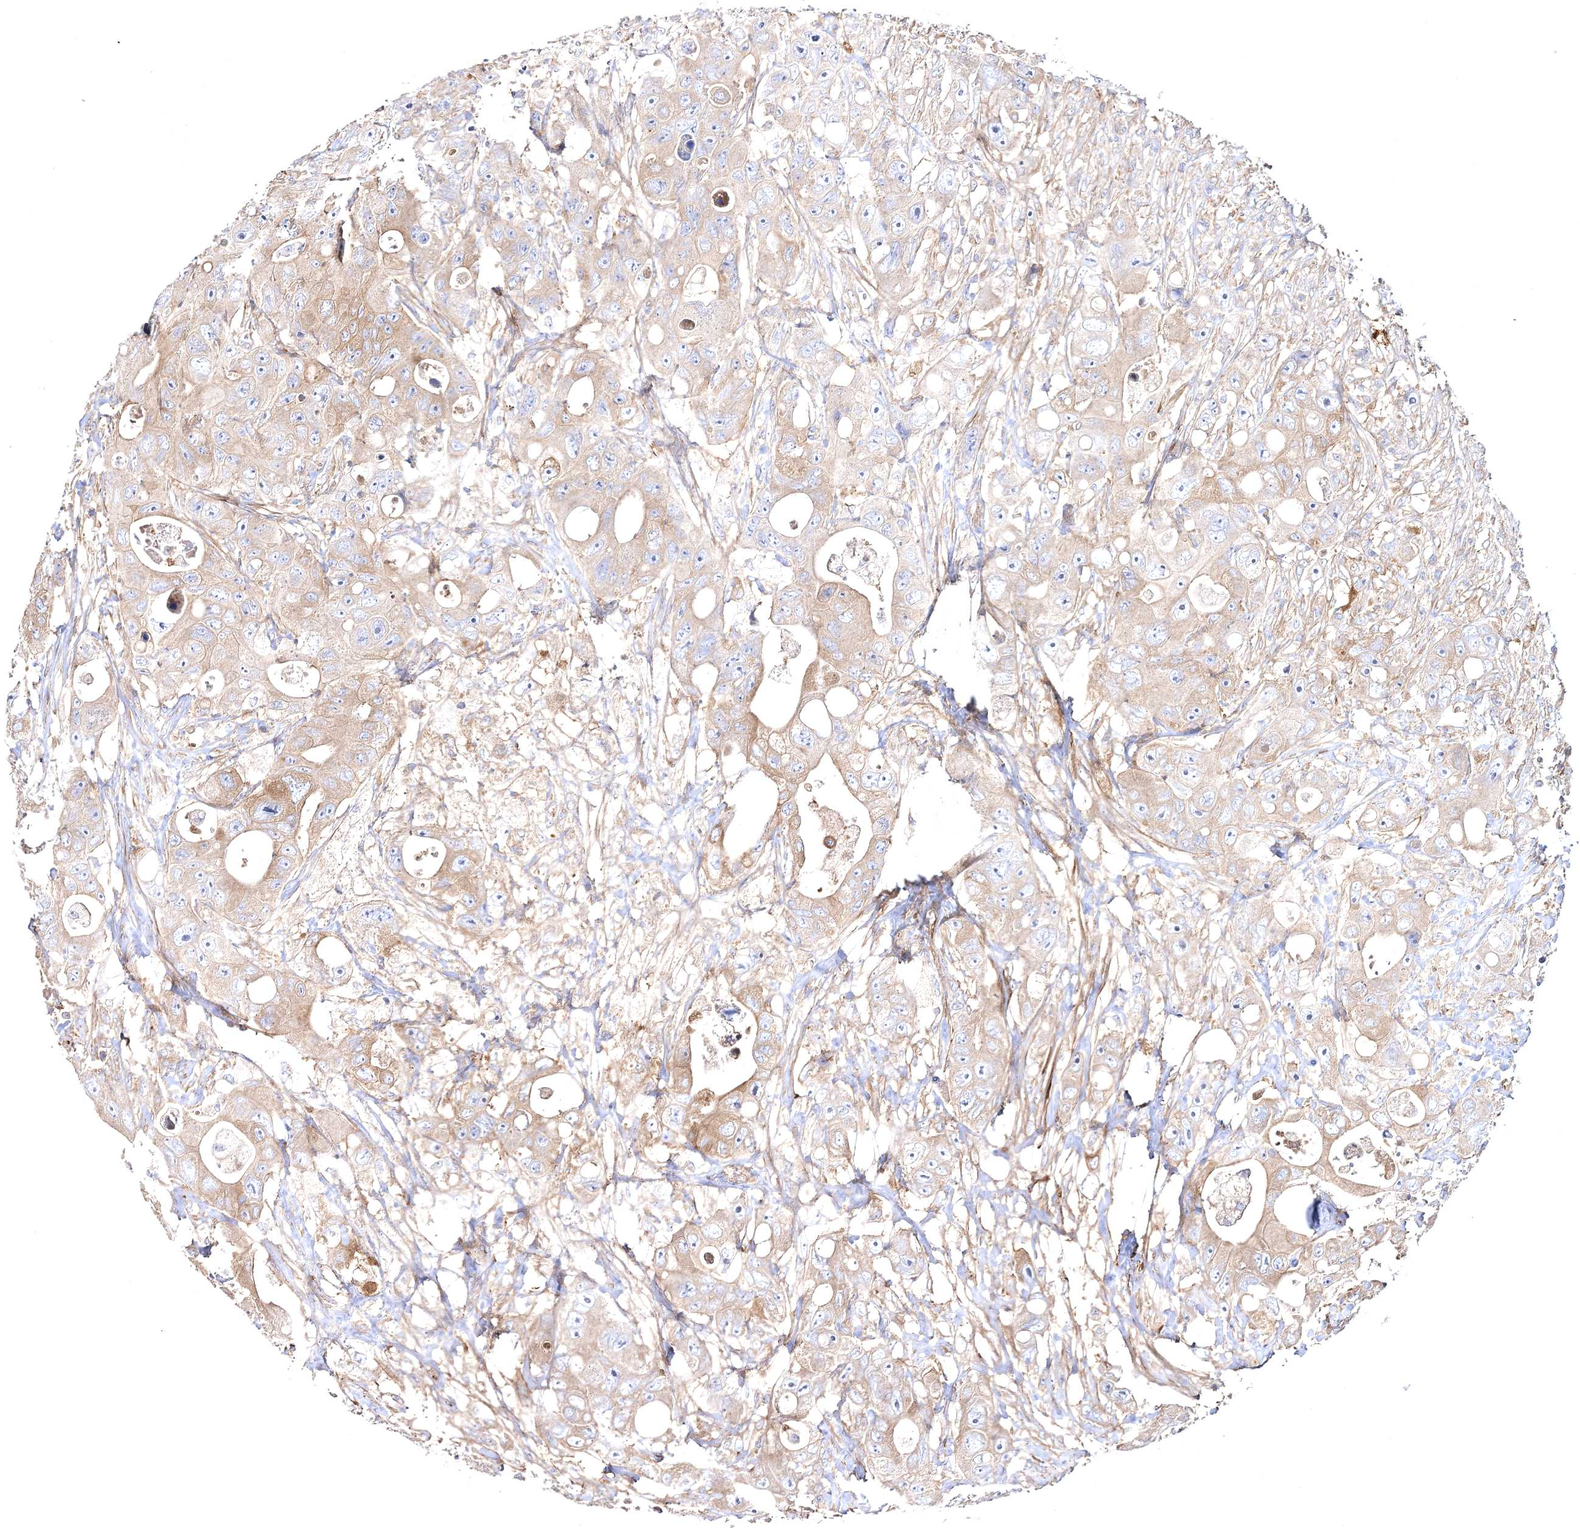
{"staining": {"intensity": "moderate", "quantity": "25%-75%", "location": "cytoplasmic/membranous"}, "tissue": "colorectal cancer", "cell_type": "Tumor cells", "image_type": "cancer", "snomed": [{"axis": "morphology", "description": "Adenocarcinoma, NOS"}, {"axis": "topography", "description": "Colon"}], "caption": "IHC of colorectal cancer (adenocarcinoma) displays medium levels of moderate cytoplasmic/membranous expression in about 25%-75% of tumor cells. (DAB (3,3'-diaminobenzidine) IHC, brown staining for protein, blue staining for nuclei).", "gene": "ZSWIM6", "patient": {"sex": "female", "age": 46}}